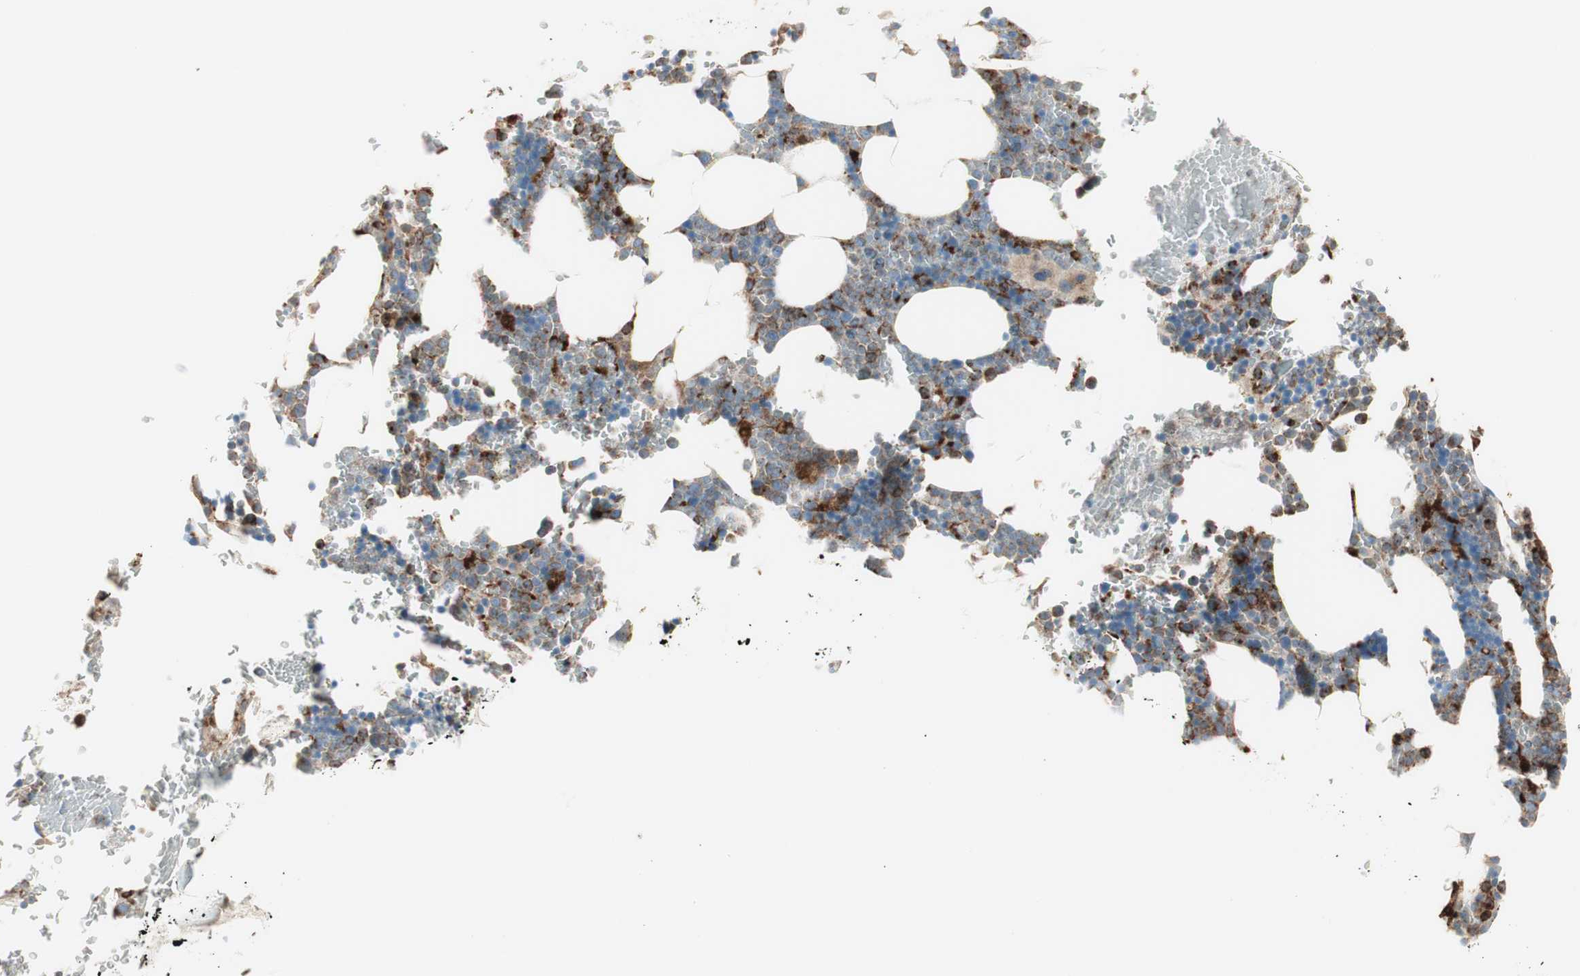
{"staining": {"intensity": "strong", "quantity": "<25%", "location": "cytoplasmic/membranous"}, "tissue": "bone marrow", "cell_type": "Hematopoietic cells", "image_type": "normal", "snomed": [{"axis": "morphology", "description": "Normal tissue, NOS"}, {"axis": "topography", "description": "Bone marrow"}], "caption": "Hematopoietic cells demonstrate strong cytoplasmic/membranous staining in about <25% of cells in normal bone marrow. (DAB IHC, brown staining for protein, blue staining for nuclei).", "gene": "ATP6V1G1", "patient": {"sex": "female", "age": 73}}